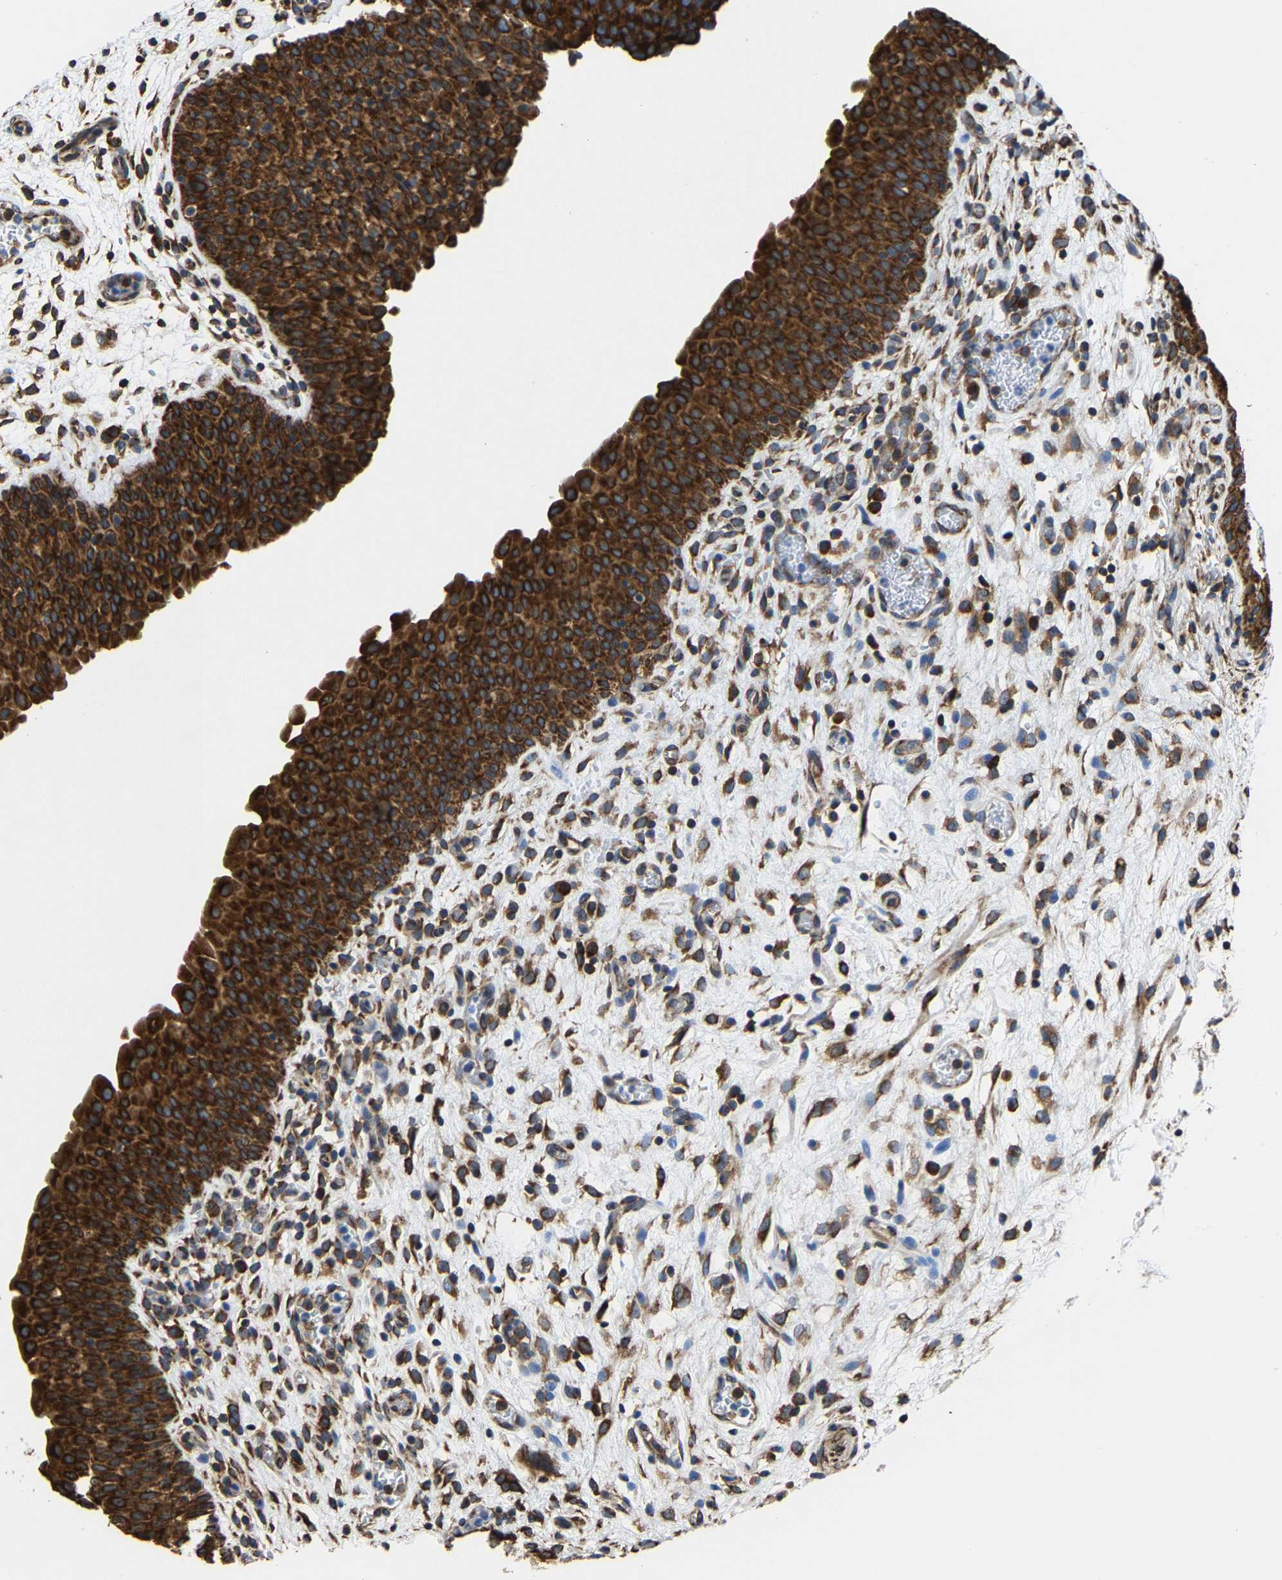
{"staining": {"intensity": "strong", "quantity": ">75%", "location": "cytoplasmic/membranous"}, "tissue": "urinary bladder", "cell_type": "Urothelial cells", "image_type": "normal", "snomed": [{"axis": "morphology", "description": "Normal tissue, NOS"}, {"axis": "topography", "description": "Urinary bladder"}], "caption": "Immunohistochemical staining of benign human urinary bladder reveals >75% levels of strong cytoplasmic/membranous protein staining in approximately >75% of urothelial cells.", "gene": "G3BP2", "patient": {"sex": "male", "age": 37}}